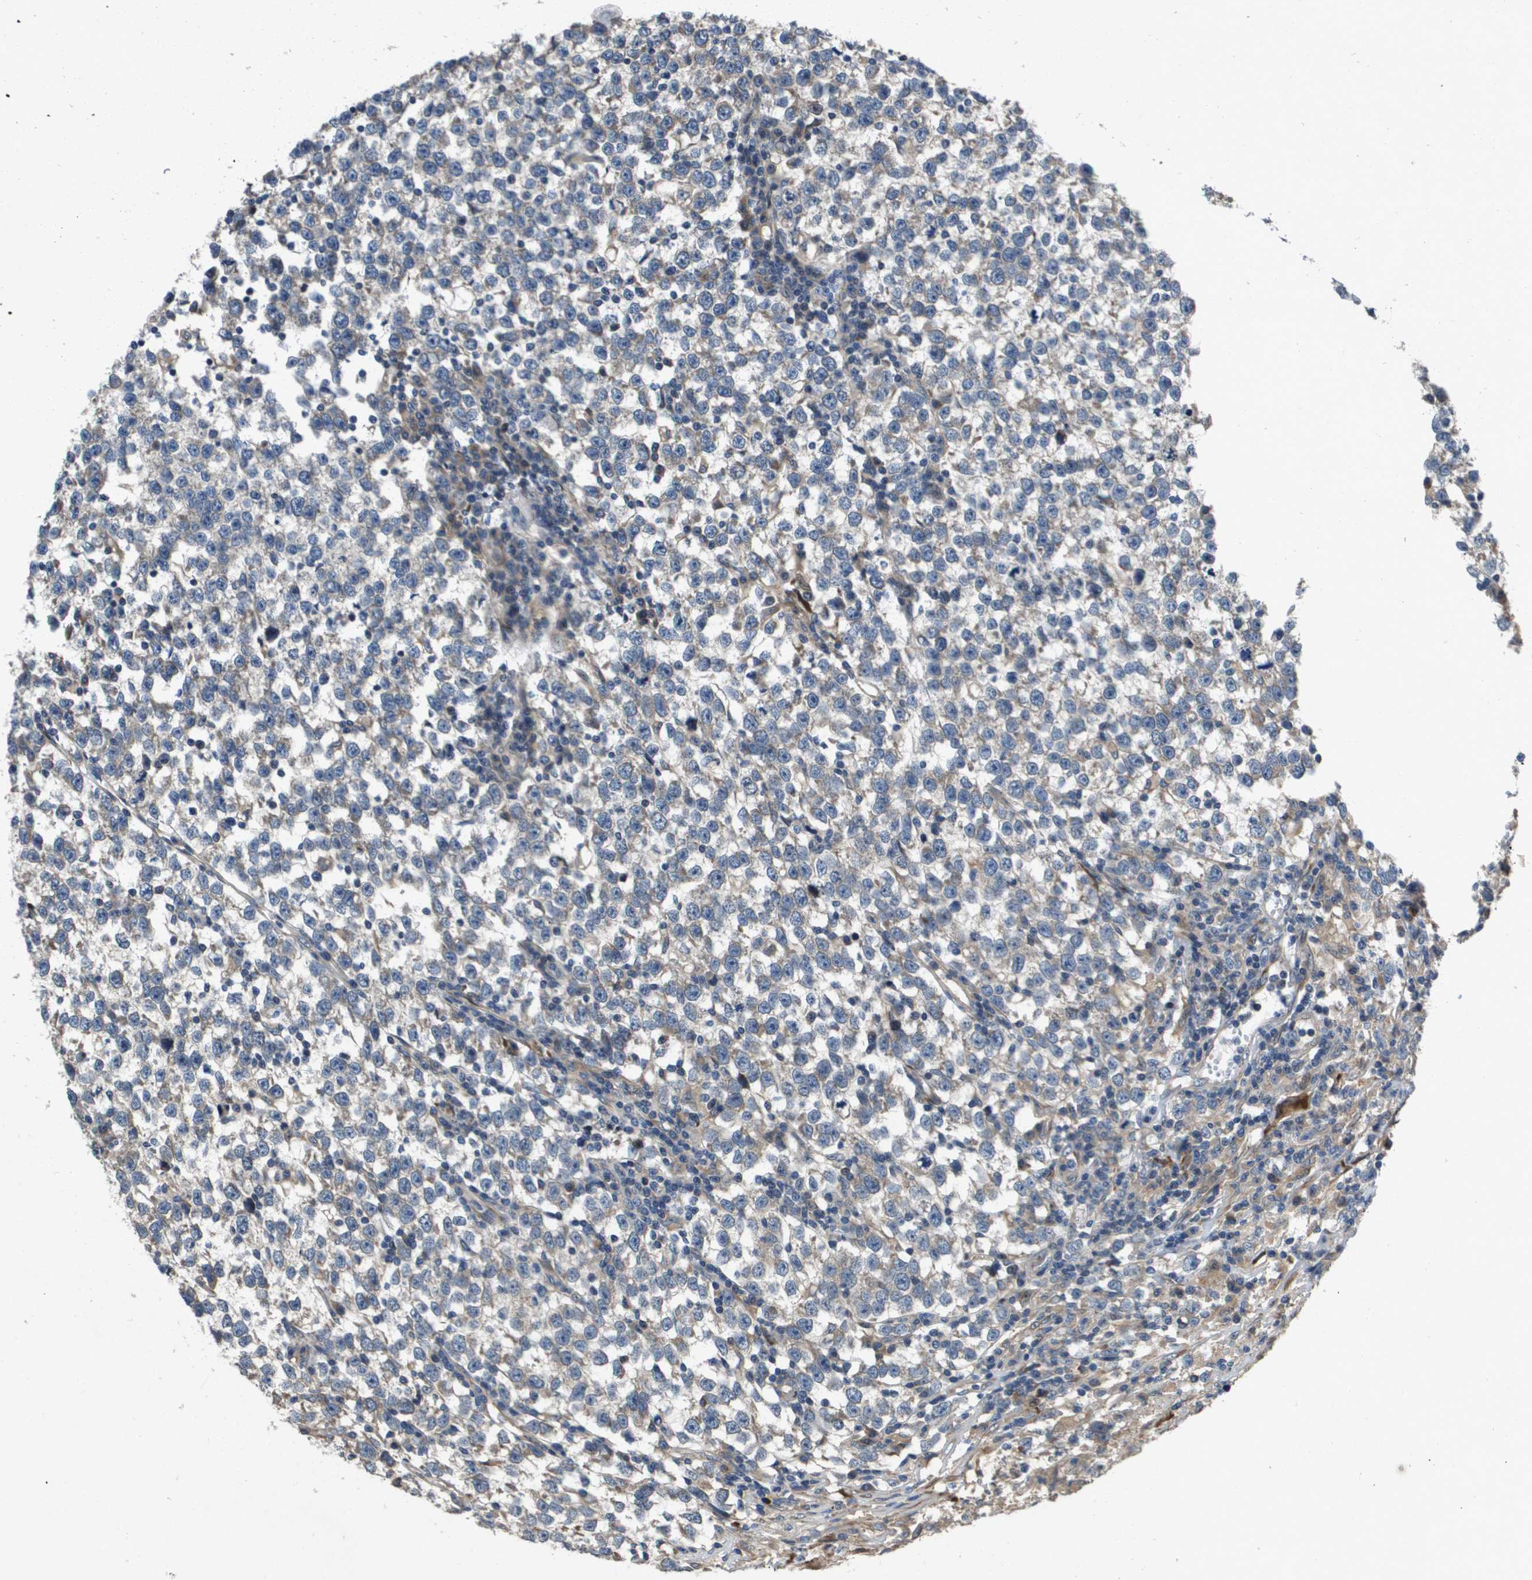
{"staining": {"intensity": "negative", "quantity": "none", "location": "none"}, "tissue": "testis cancer", "cell_type": "Tumor cells", "image_type": "cancer", "snomed": [{"axis": "morphology", "description": "Normal tissue, NOS"}, {"axis": "morphology", "description": "Seminoma, NOS"}, {"axis": "topography", "description": "Testis"}], "caption": "Immunohistochemical staining of human seminoma (testis) exhibits no significant expression in tumor cells.", "gene": "ENTPD2", "patient": {"sex": "male", "age": 43}}